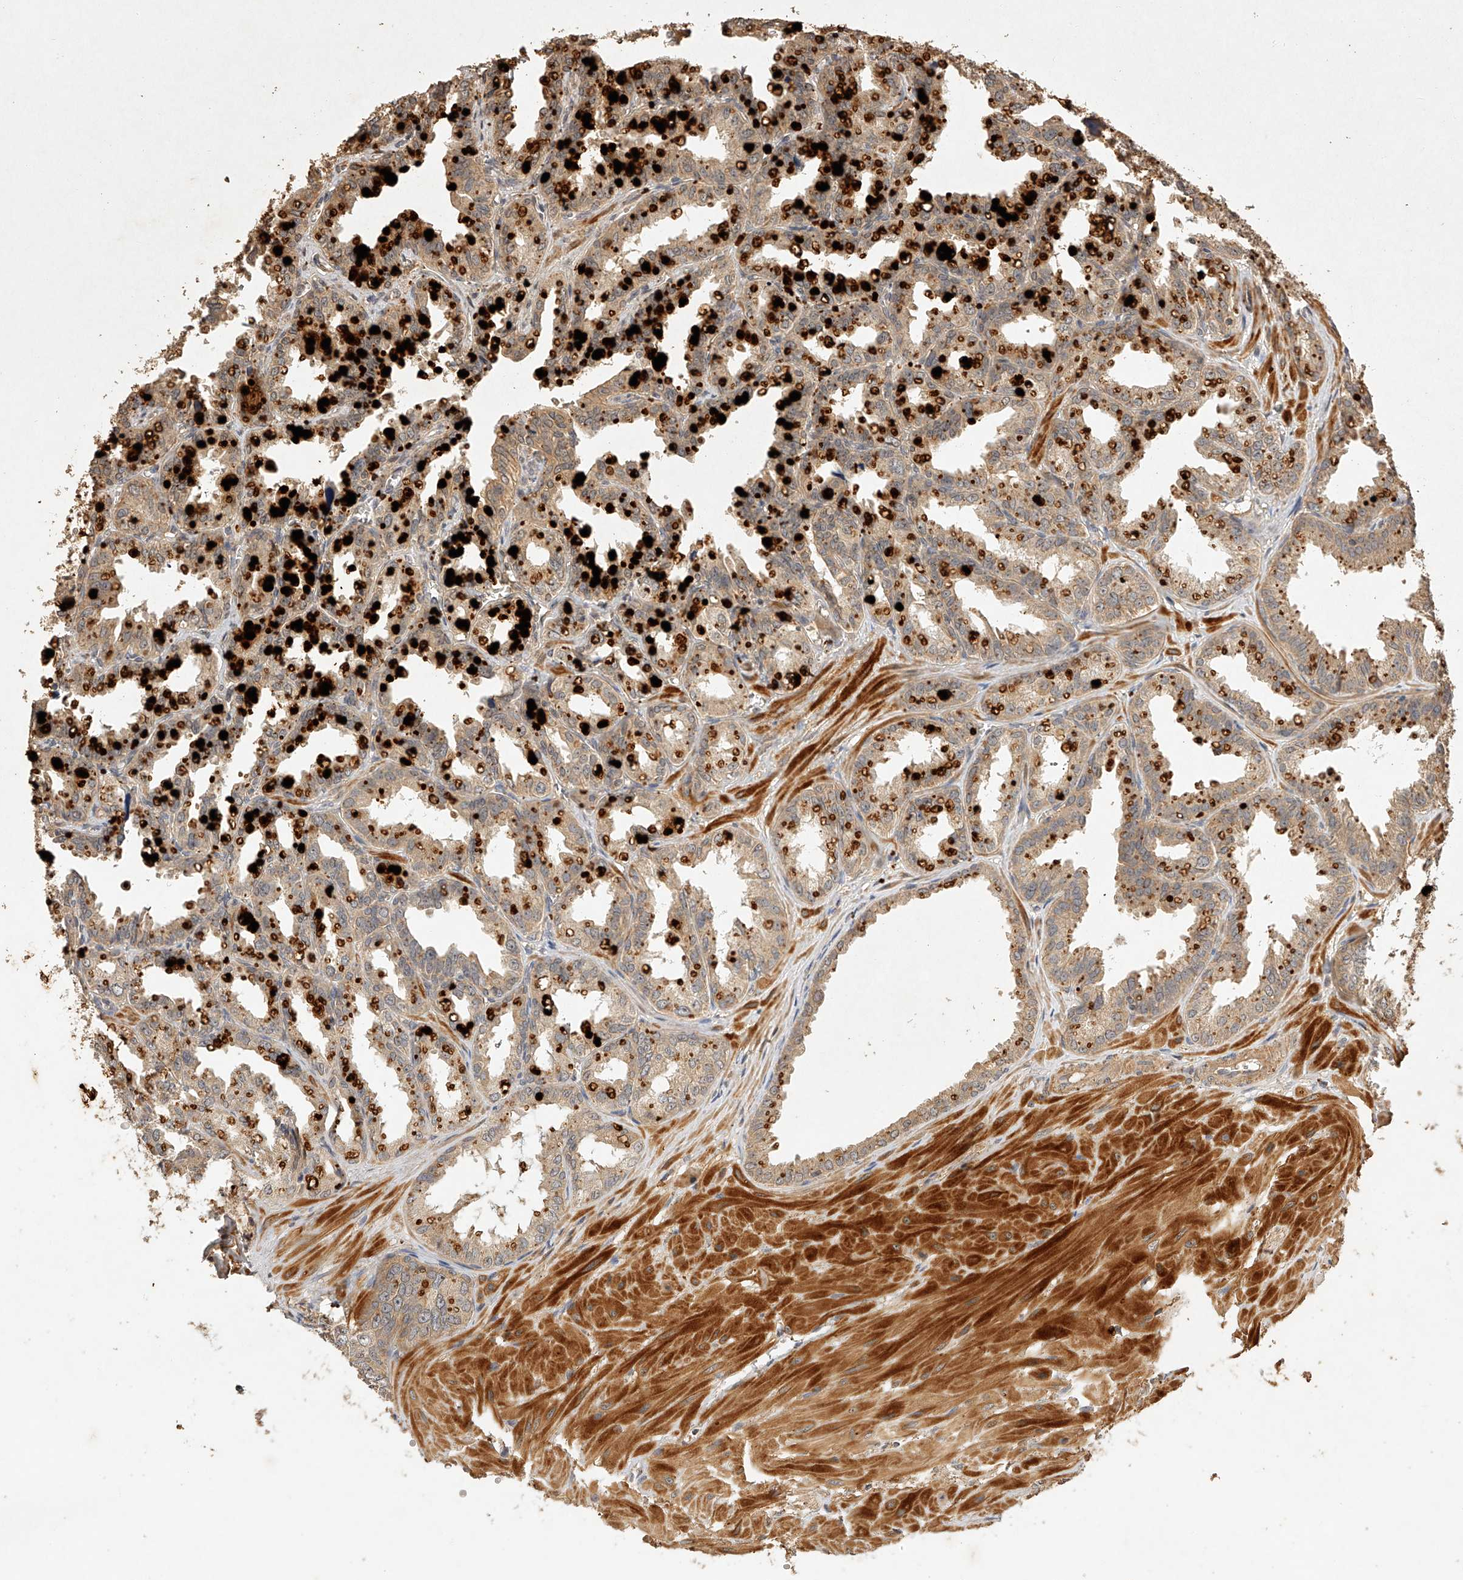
{"staining": {"intensity": "moderate", "quantity": ">75%", "location": "cytoplasmic/membranous"}, "tissue": "seminal vesicle", "cell_type": "Glandular cells", "image_type": "normal", "snomed": [{"axis": "morphology", "description": "Normal tissue, NOS"}, {"axis": "topography", "description": "Prostate"}, {"axis": "topography", "description": "Seminal veicle"}], "caption": "High-magnification brightfield microscopy of normal seminal vesicle stained with DAB (brown) and counterstained with hematoxylin (blue). glandular cells exhibit moderate cytoplasmic/membranous expression is appreciated in approximately>75% of cells.", "gene": "NSMAF", "patient": {"sex": "male", "age": 51}}